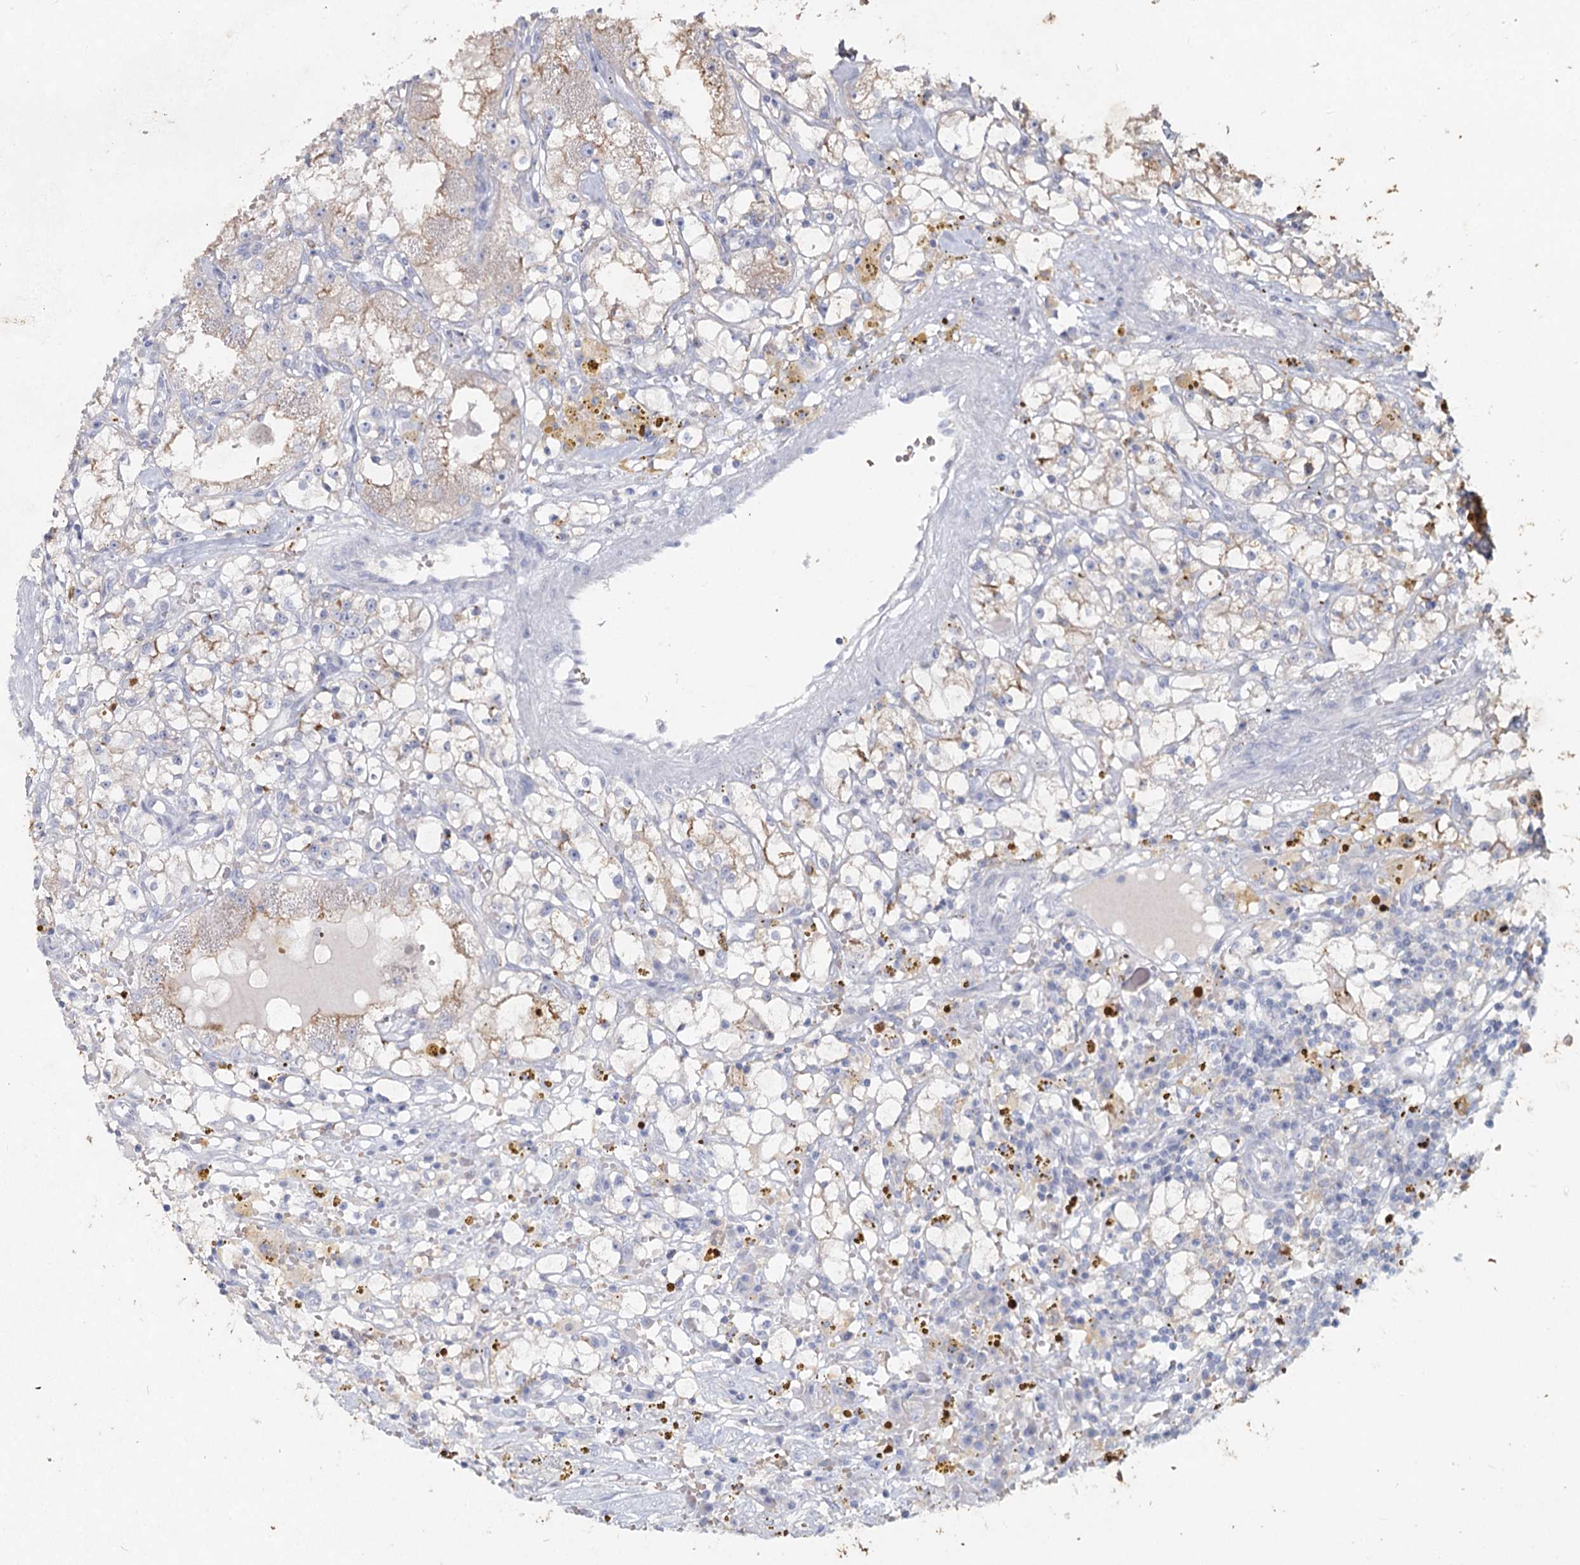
{"staining": {"intensity": "weak", "quantity": "<25%", "location": "cytoplasmic/membranous"}, "tissue": "renal cancer", "cell_type": "Tumor cells", "image_type": "cancer", "snomed": [{"axis": "morphology", "description": "Adenocarcinoma, NOS"}, {"axis": "topography", "description": "Kidney"}], "caption": "Renal cancer was stained to show a protein in brown. There is no significant positivity in tumor cells.", "gene": "CCDC73", "patient": {"sex": "male", "age": 56}}